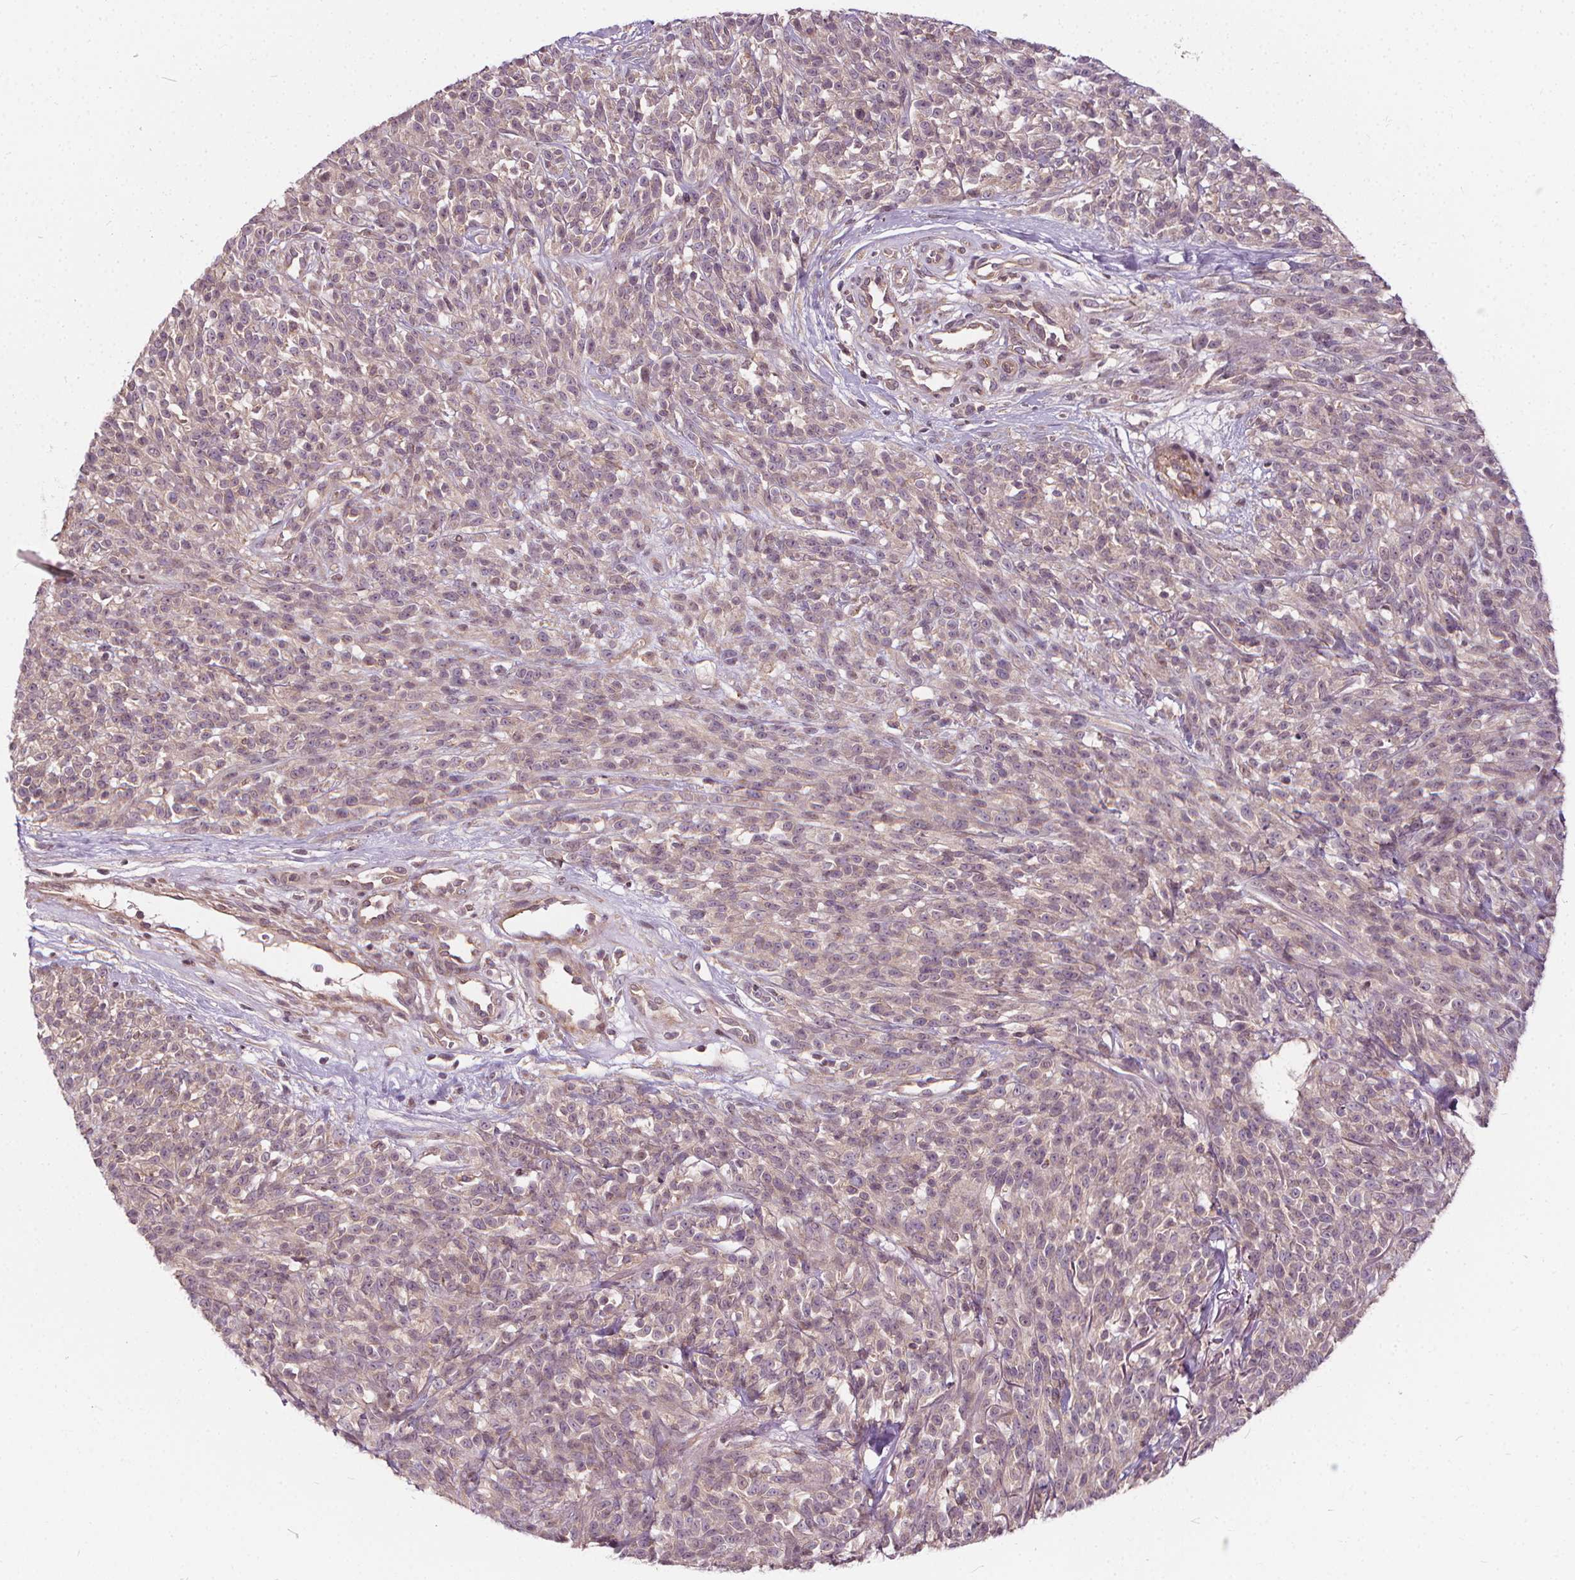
{"staining": {"intensity": "weak", "quantity": ">75%", "location": "cytoplasmic/membranous"}, "tissue": "melanoma", "cell_type": "Tumor cells", "image_type": "cancer", "snomed": [{"axis": "morphology", "description": "Malignant melanoma, NOS"}, {"axis": "topography", "description": "Skin"}, {"axis": "topography", "description": "Skin of trunk"}], "caption": "Immunohistochemical staining of human malignant melanoma exhibits low levels of weak cytoplasmic/membranous protein staining in approximately >75% of tumor cells.", "gene": "INPP5E", "patient": {"sex": "male", "age": 74}}